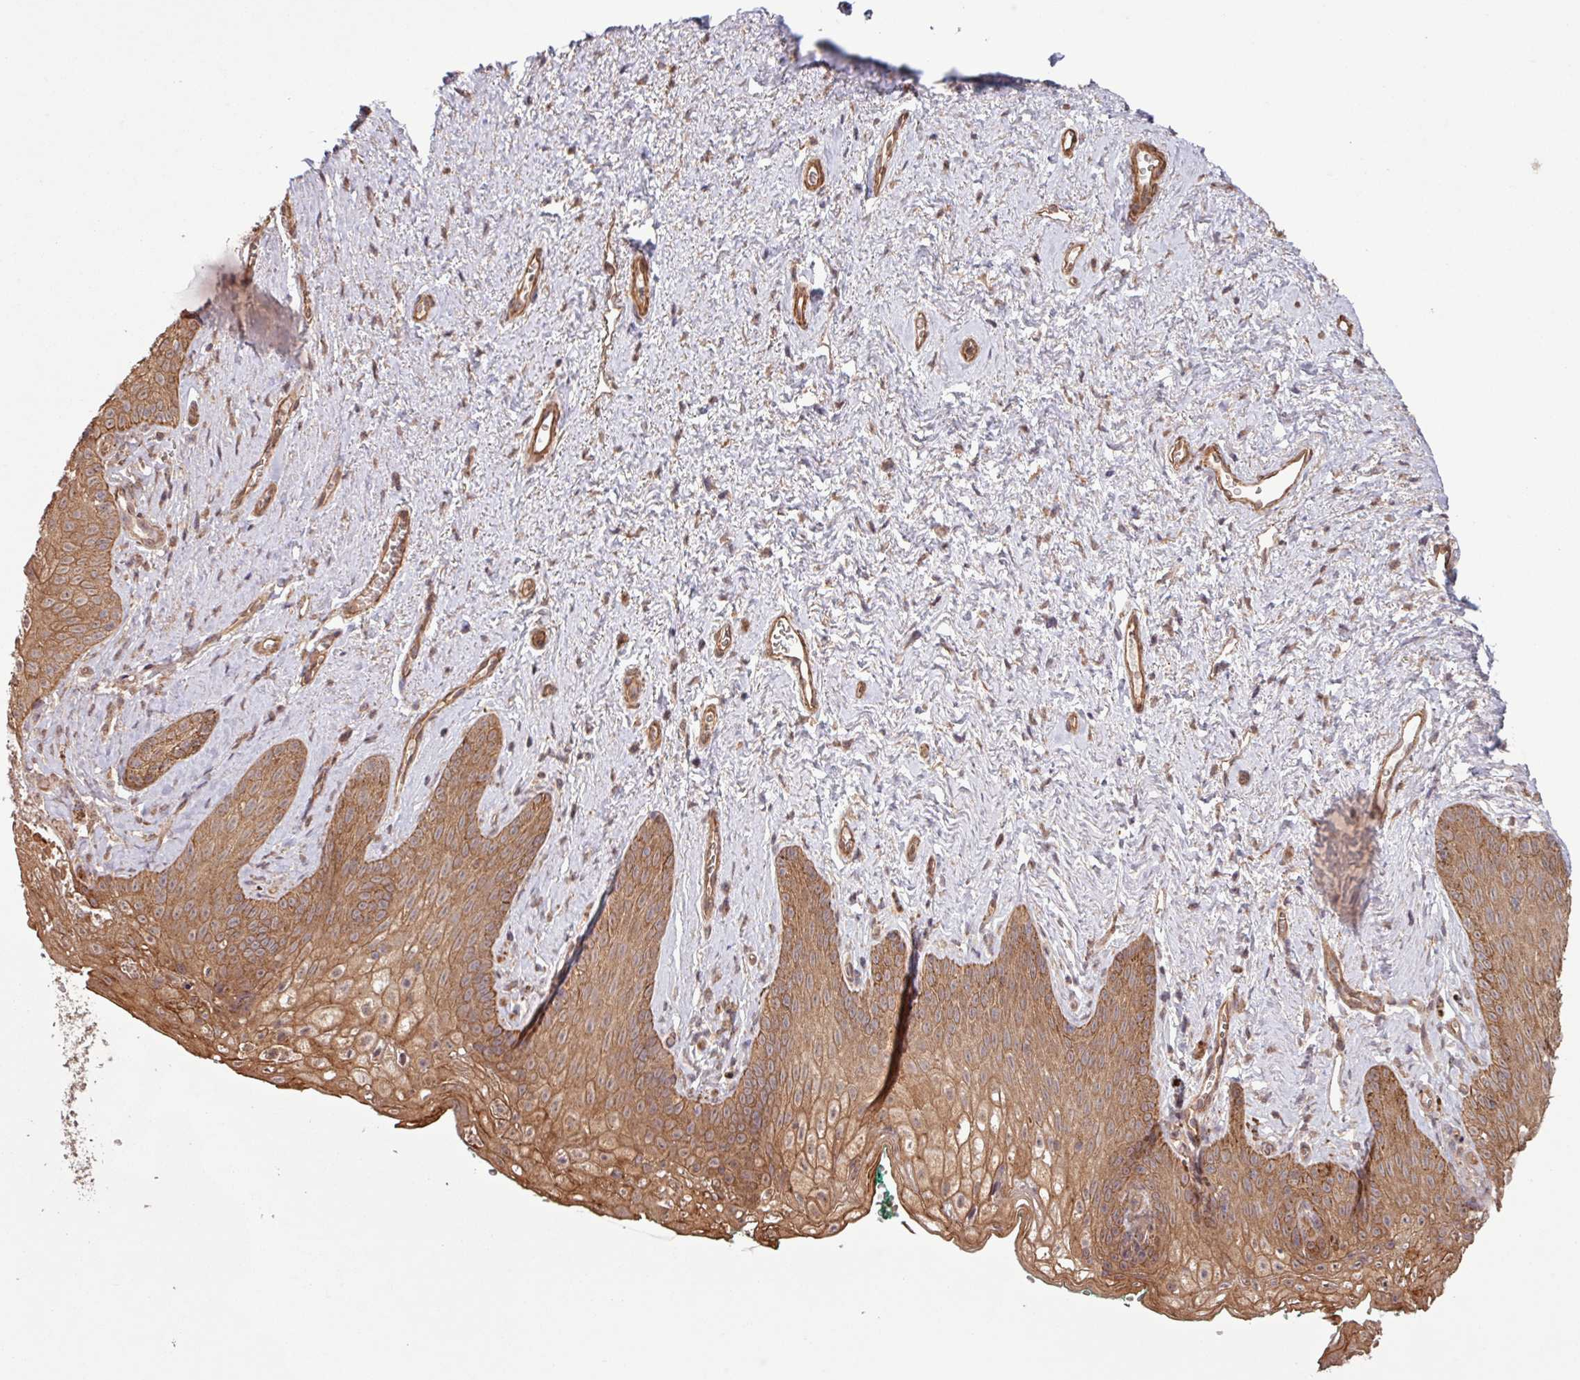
{"staining": {"intensity": "strong", "quantity": ">75%", "location": "cytoplasmic/membranous"}, "tissue": "vagina", "cell_type": "Squamous epithelial cells", "image_type": "normal", "snomed": [{"axis": "morphology", "description": "Normal tissue, NOS"}, {"axis": "topography", "description": "Vulva"}, {"axis": "topography", "description": "Vagina"}, {"axis": "topography", "description": "Peripheral nerve tissue"}], "caption": "An immunohistochemistry (IHC) photomicrograph of normal tissue is shown. Protein staining in brown labels strong cytoplasmic/membranous positivity in vagina within squamous epithelial cells. Nuclei are stained in blue.", "gene": "TRABD2A", "patient": {"sex": "female", "age": 66}}